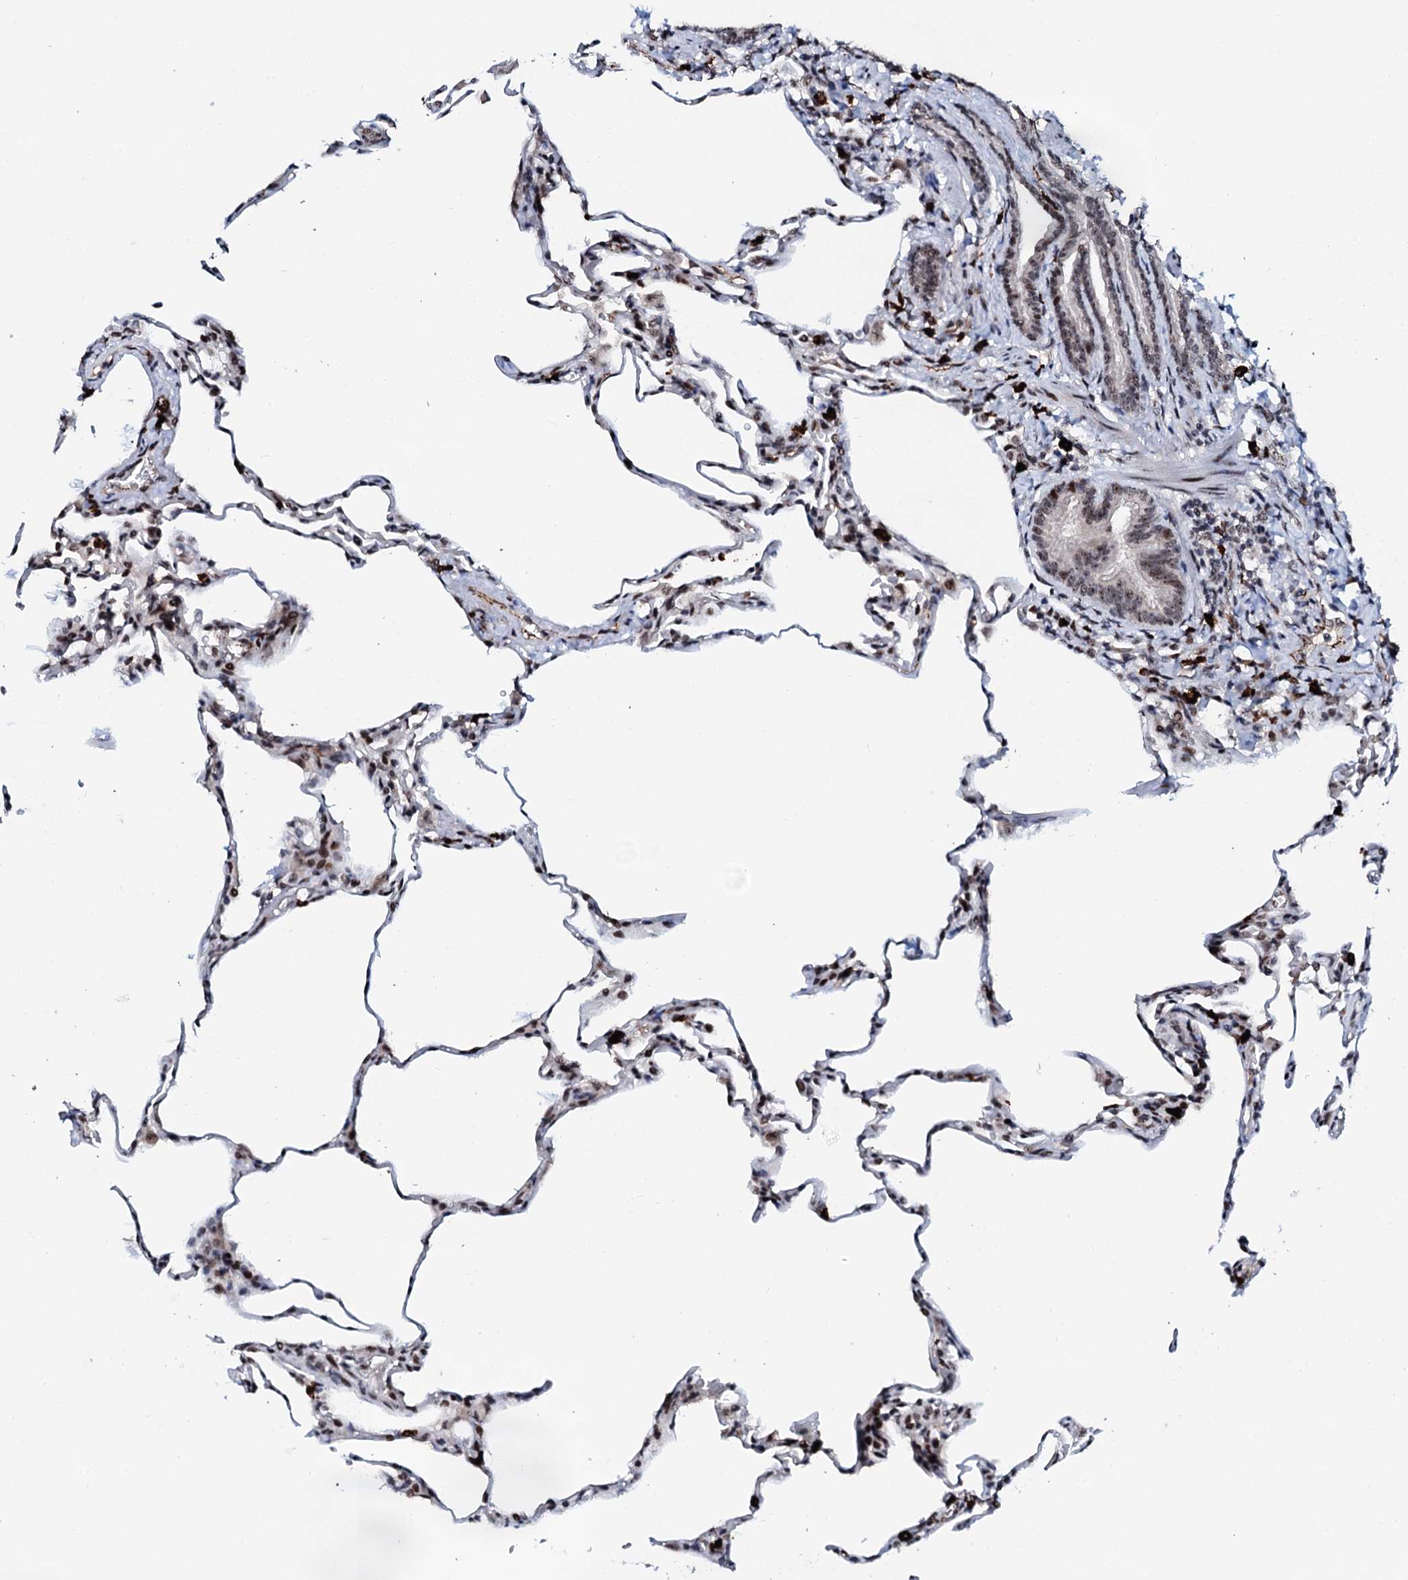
{"staining": {"intensity": "moderate", "quantity": ">75%", "location": "nuclear"}, "tissue": "lung", "cell_type": "Alveolar cells", "image_type": "normal", "snomed": [{"axis": "morphology", "description": "Normal tissue, NOS"}, {"axis": "topography", "description": "Lung"}], "caption": "An image showing moderate nuclear expression in about >75% of alveolar cells in benign lung, as visualized by brown immunohistochemical staining.", "gene": "NEUROG3", "patient": {"sex": "male", "age": 20}}